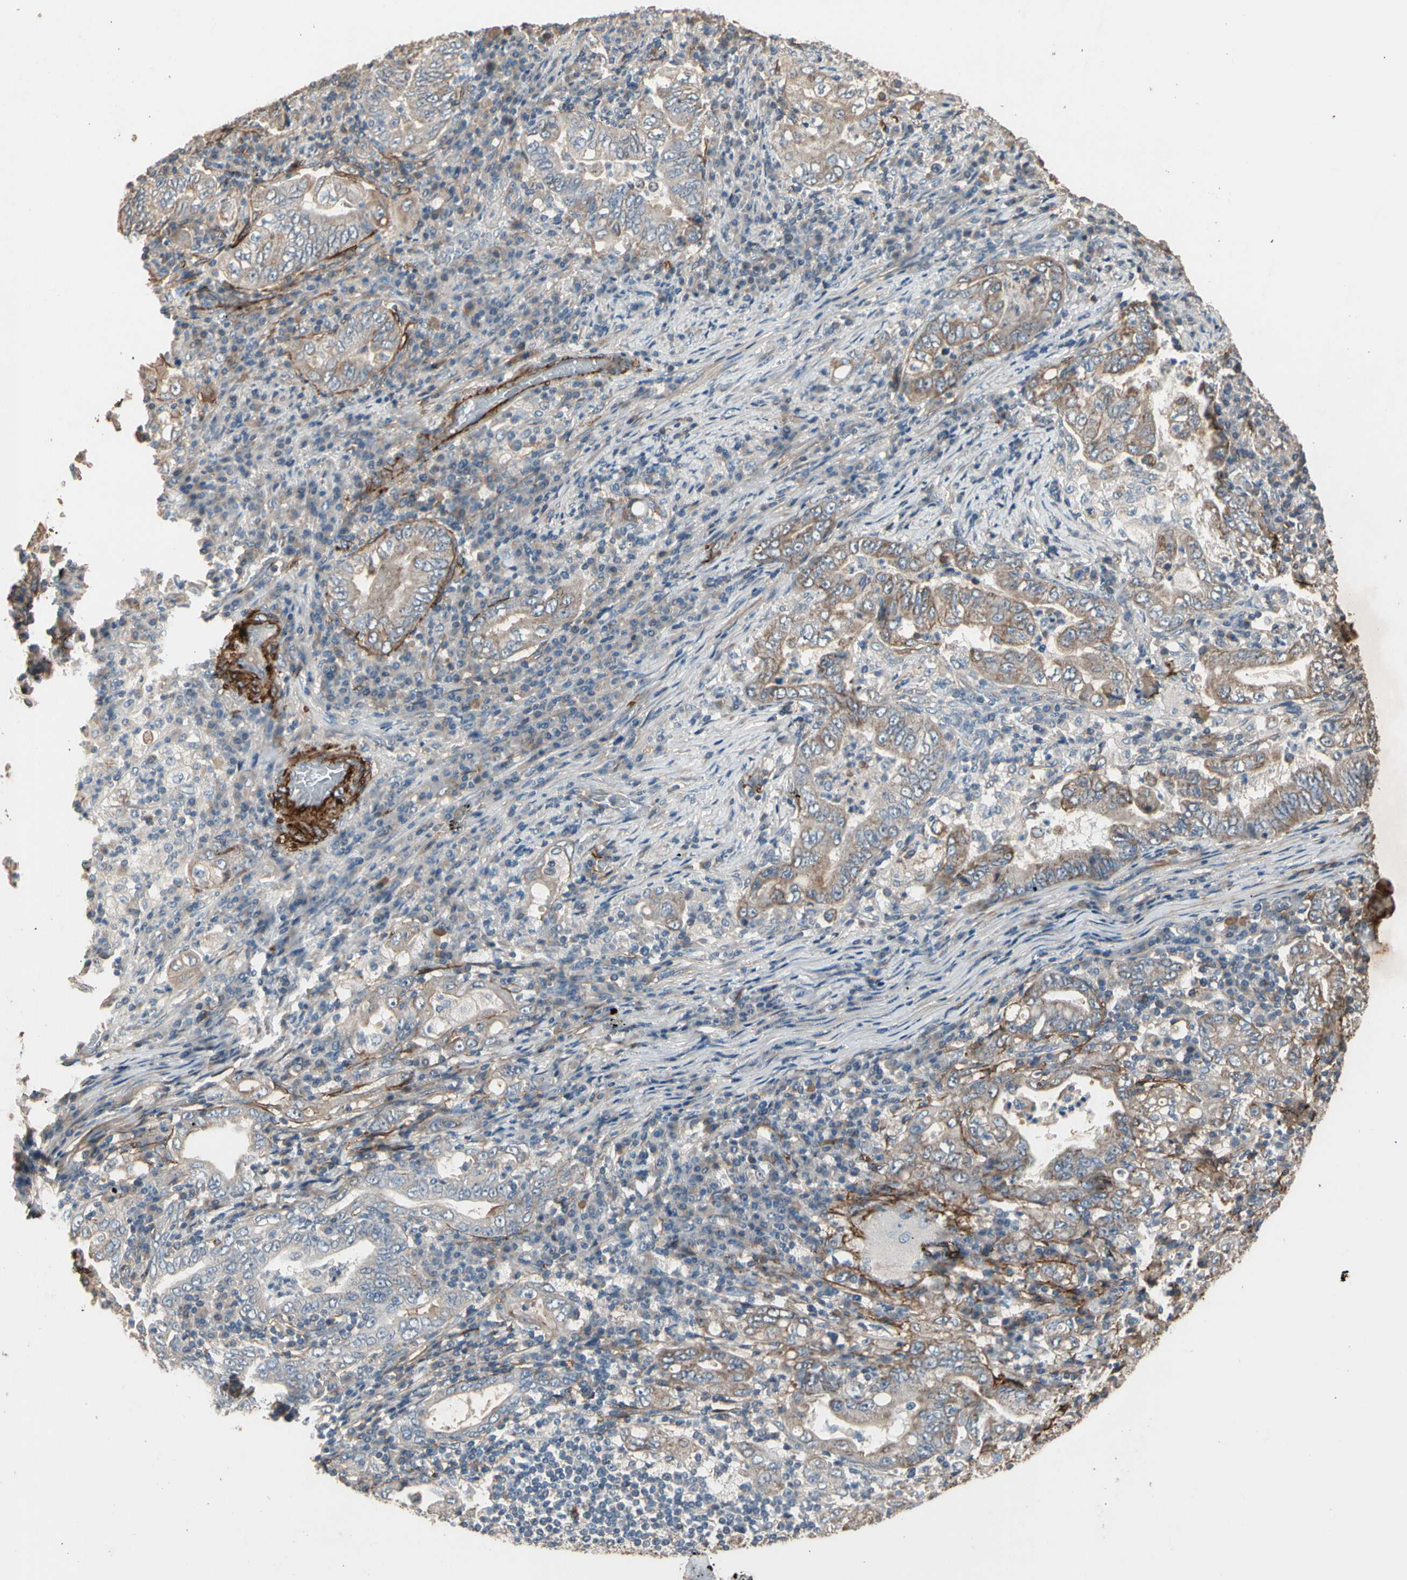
{"staining": {"intensity": "weak", "quantity": ">75%", "location": "cytoplasmic/membranous"}, "tissue": "stomach cancer", "cell_type": "Tumor cells", "image_type": "cancer", "snomed": [{"axis": "morphology", "description": "Normal tissue, NOS"}, {"axis": "morphology", "description": "Adenocarcinoma, NOS"}, {"axis": "topography", "description": "Esophagus"}, {"axis": "topography", "description": "Stomach, upper"}, {"axis": "topography", "description": "Peripheral nerve tissue"}], "caption": "Human stomach cancer stained for a protein (brown) demonstrates weak cytoplasmic/membranous positive expression in about >75% of tumor cells.", "gene": "SUSD2", "patient": {"sex": "male", "age": 62}}